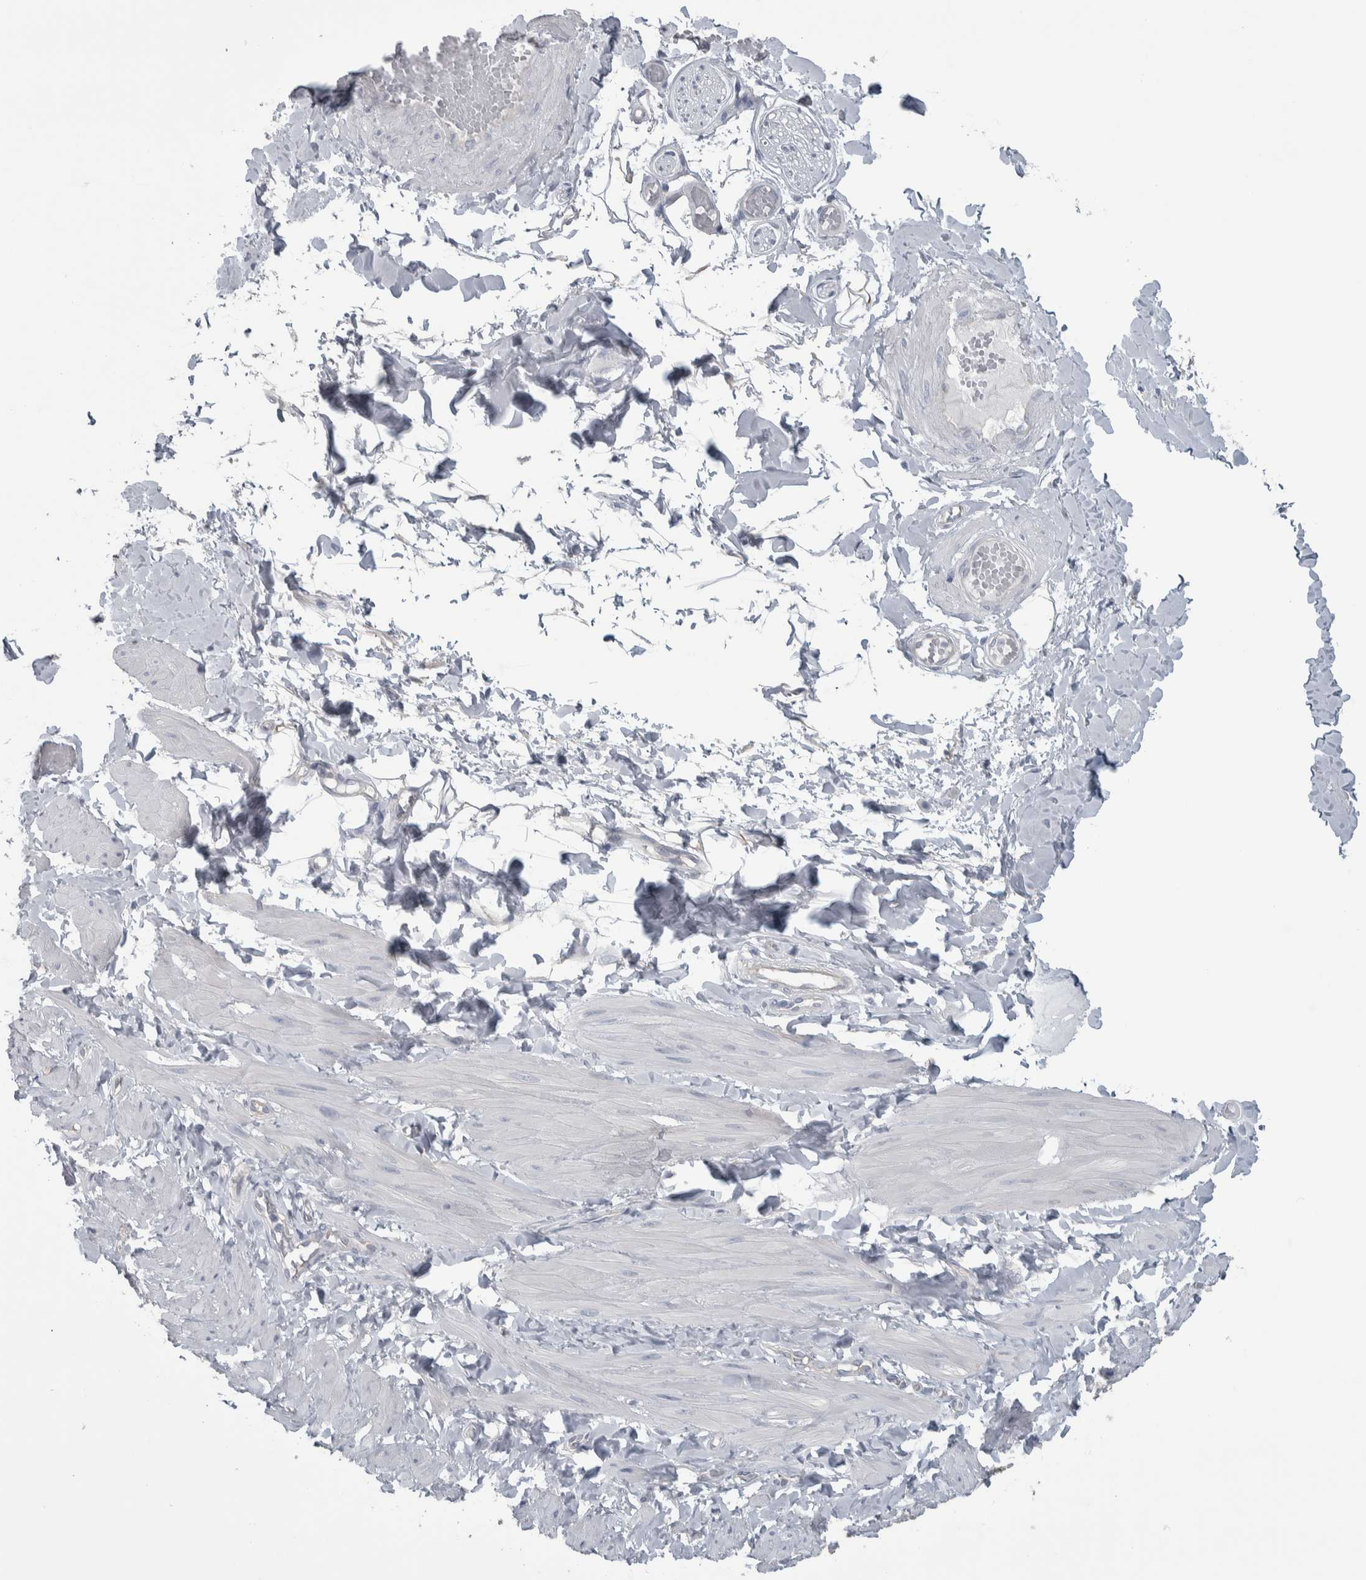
{"staining": {"intensity": "negative", "quantity": "none", "location": "none"}, "tissue": "adipose tissue", "cell_type": "Adipocytes", "image_type": "normal", "snomed": [{"axis": "morphology", "description": "Normal tissue, NOS"}, {"axis": "topography", "description": "Adipose tissue"}, {"axis": "topography", "description": "Vascular tissue"}, {"axis": "topography", "description": "Peripheral nerve tissue"}], "caption": "An immunohistochemistry (IHC) histopathology image of benign adipose tissue is shown. There is no staining in adipocytes of adipose tissue. (IHC, brightfield microscopy, high magnification).", "gene": "GPHN", "patient": {"sex": "male", "age": 25}}